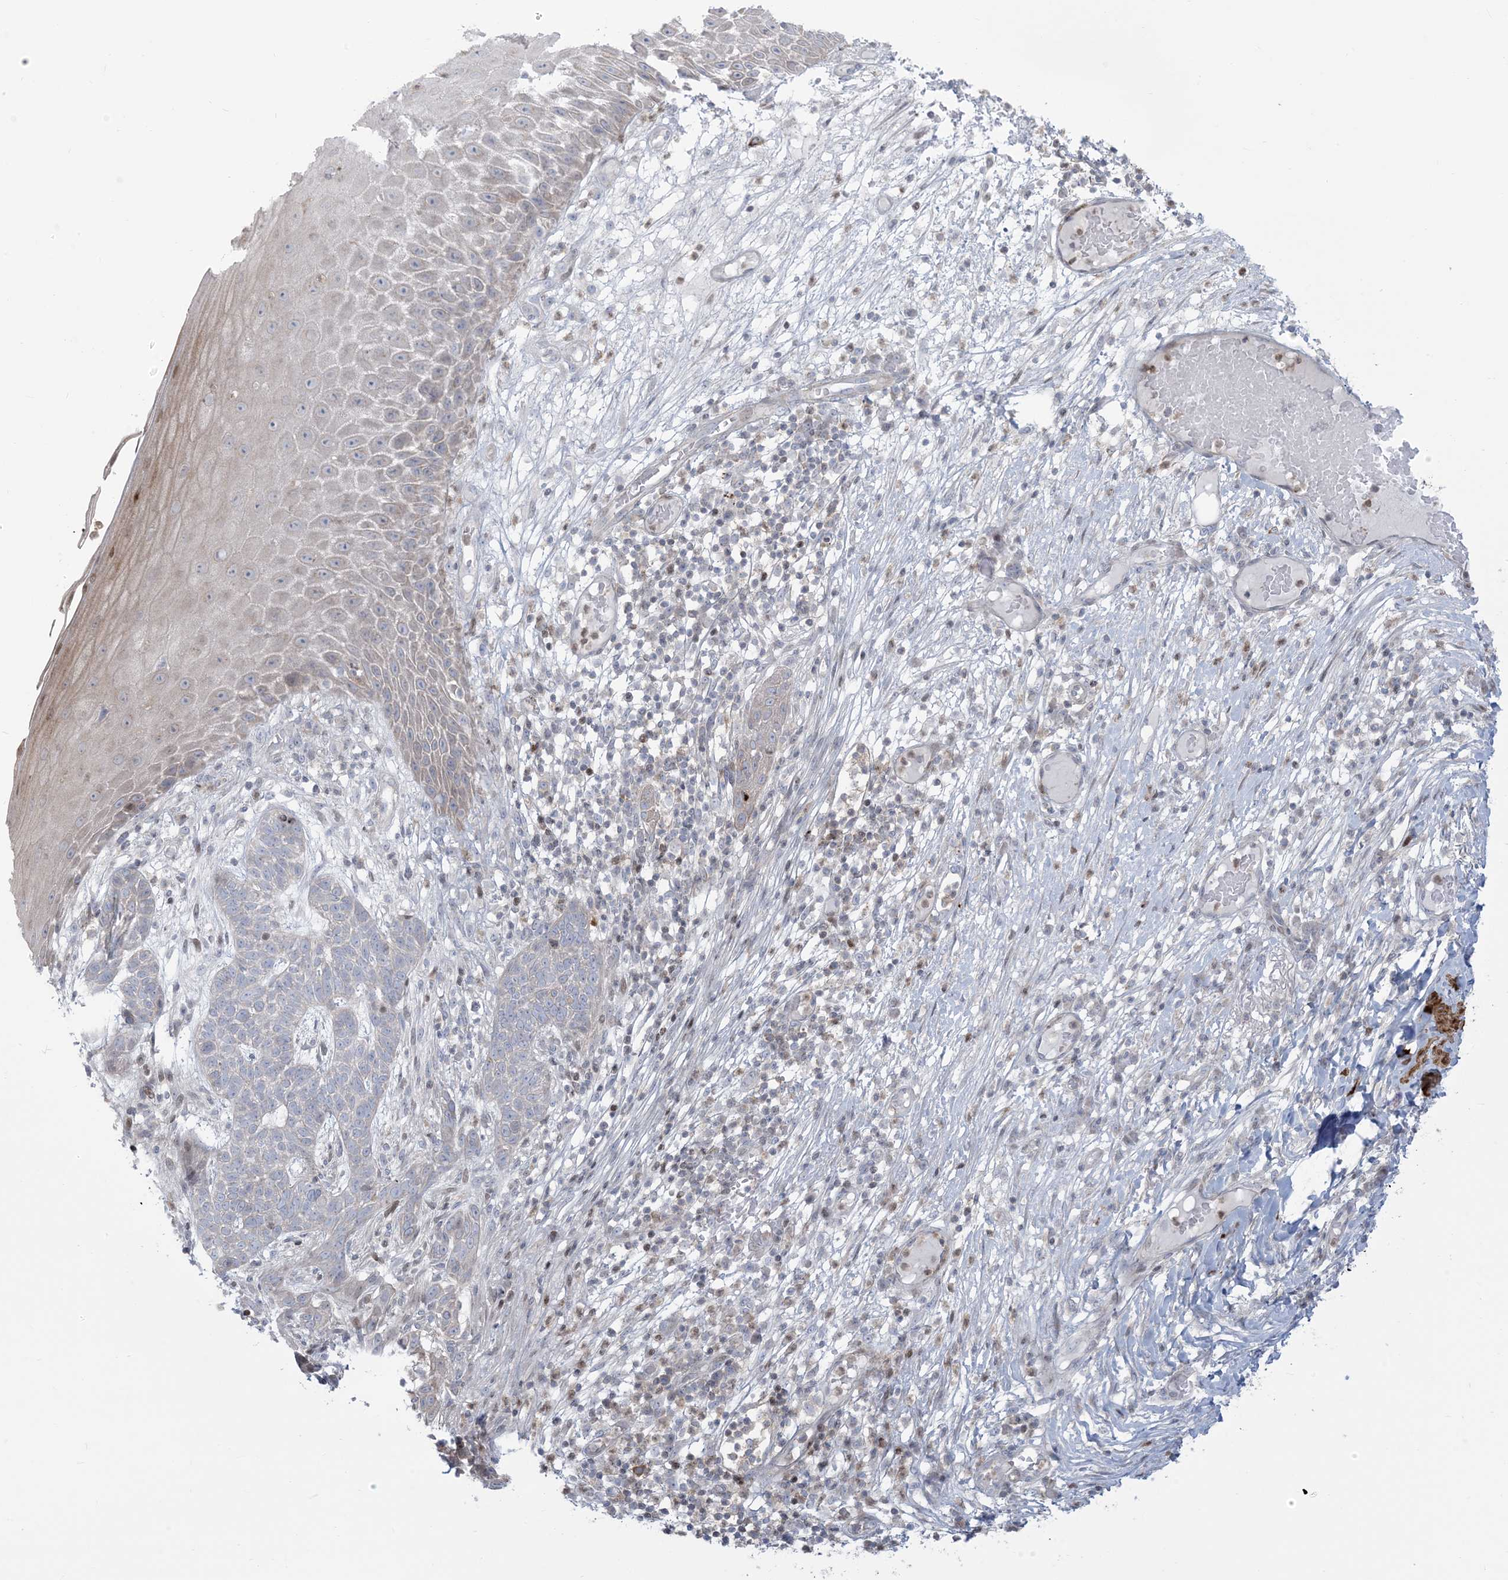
{"staining": {"intensity": "negative", "quantity": "none", "location": "none"}, "tissue": "skin cancer", "cell_type": "Tumor cells", "image_type": "cancer", "snomed": [{"axis": "morphology", "description": "Normal tissue, NOS"}, {"axis": "morphology", "description": "Basal cell carcinoma"}, {"axis": "topography", "description": "Skin"}], "caption": "IHC of human skin cancer reveals no staining in tumor cells. Nuclei are stained in blue.", "gene": "AFTPH", "patient": {"sex": "male", "age": 64}}